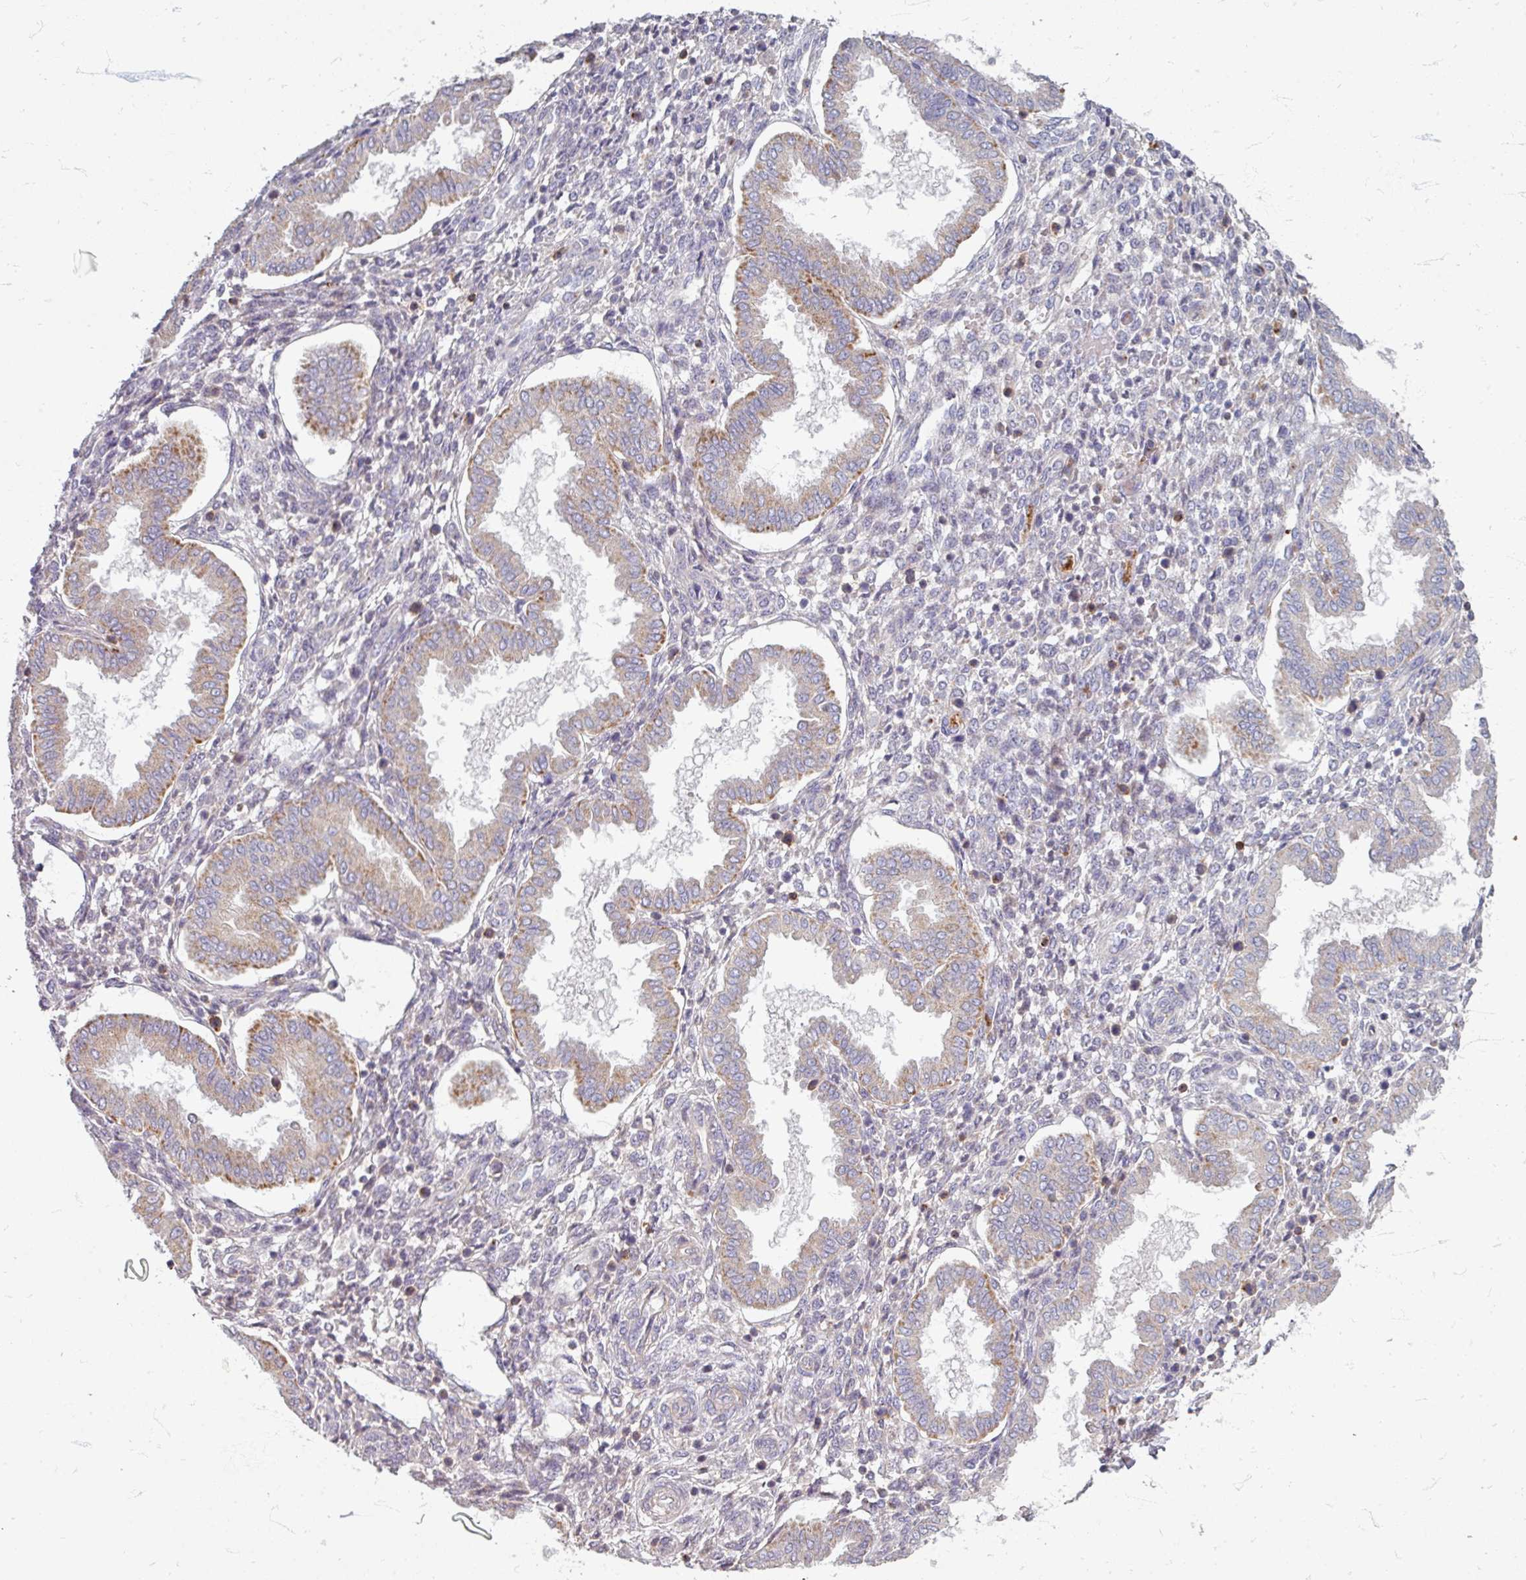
{"staining": {"intensity": "negative", "quantity": "none", "location": "none"}, "tissue": "endometrium", "cell_type": "Cells in endometrial stroma", "image_type": "normal", "snomed": [{"axis": "morphology", "description": "Normal tissue, NOS"}, {"axis": "topography", "description": "Endometrium"}], "caption": "This is an IHC micrograph of benign endometrium. There is no expression in cells in endometrial stroma.", "gene": "GABARAPL1", "patient": {"sex": "female", "age": 24}}